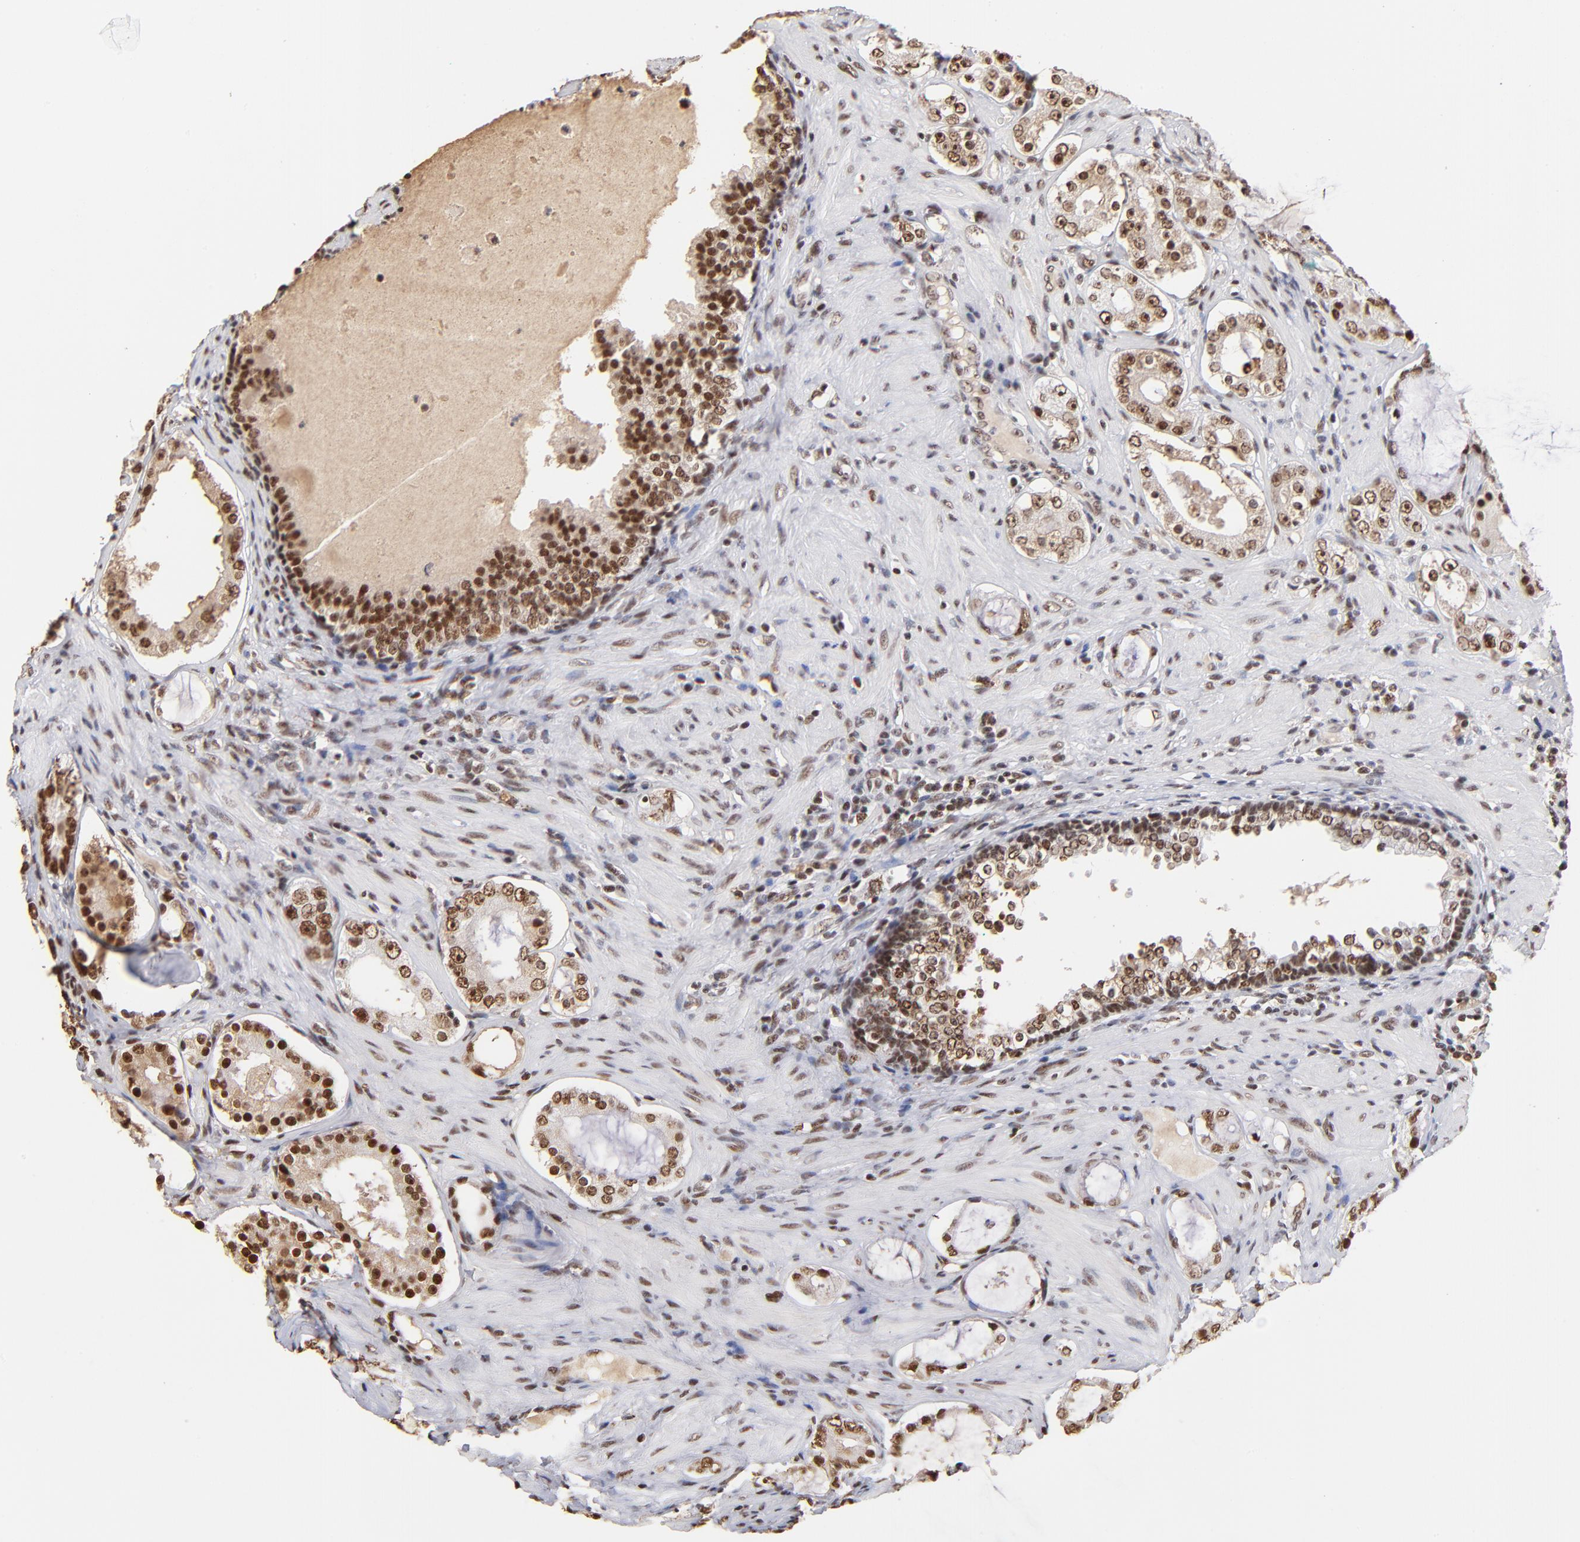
{"staining": {"intensity": "strong", "quantity": ">75%", "location": "cytoplasmic/membranous,nuclear"}, "tissue": "prostate cancer", "cell_type": "Tumor cells", "image_type": "cancer", "snomed": [{"axis": "morphology", "description": "Adenocarcinoma, Medium grade"}, {"axis": "topography", "description": "Prostate"}], "caption": "This is a micrograph of immunohistochemistry (IHC) staining of prostate medium-grade adenocarcinoma, which shows strong positivity in the cytoplasmic/membranous and nuclear of tumor cells.", "gene": "ZNF146", "patient": {"sex": "male", "age": 73}}